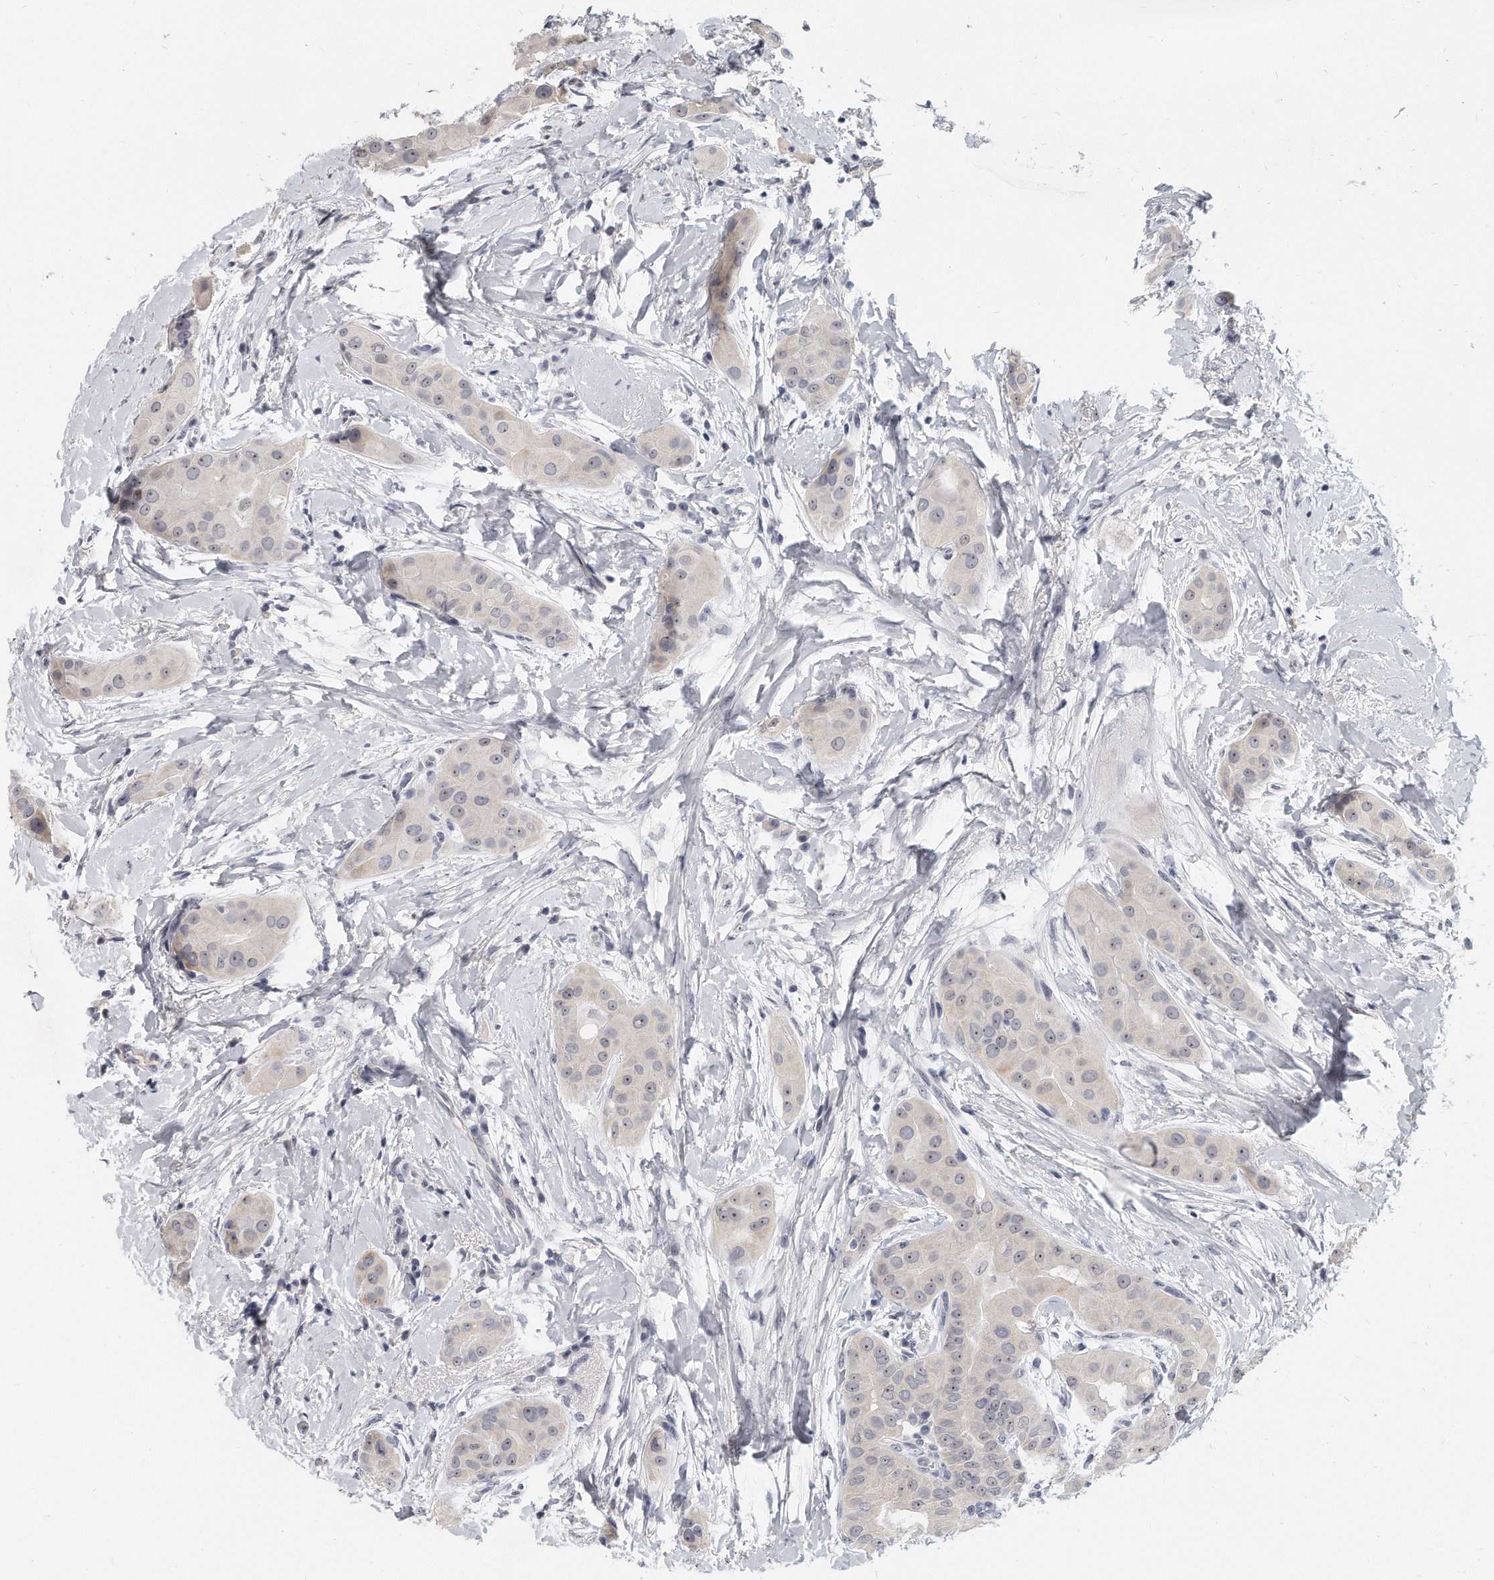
{"staining": {"intensity": "weak", "quantity": ">75%", "location": "nuclear"}, "tissue": "thyroid cancer", "cell_type": "Tumor cells", "image_type": "cancer", "snomed": [{"axis": "morphology", "description": "Papillary adenocarcinoma, NOS"}, {"axis": "topography", "description": "Thyroid gland"}], "caption": "Weak nuclear protein expression is identified in approximately >75% of tumor cells in thyroid cancer (papillary adenocarcinoma).", "gene": "TFCP2L1", "patient": {"sex": "male", "age": 33}}